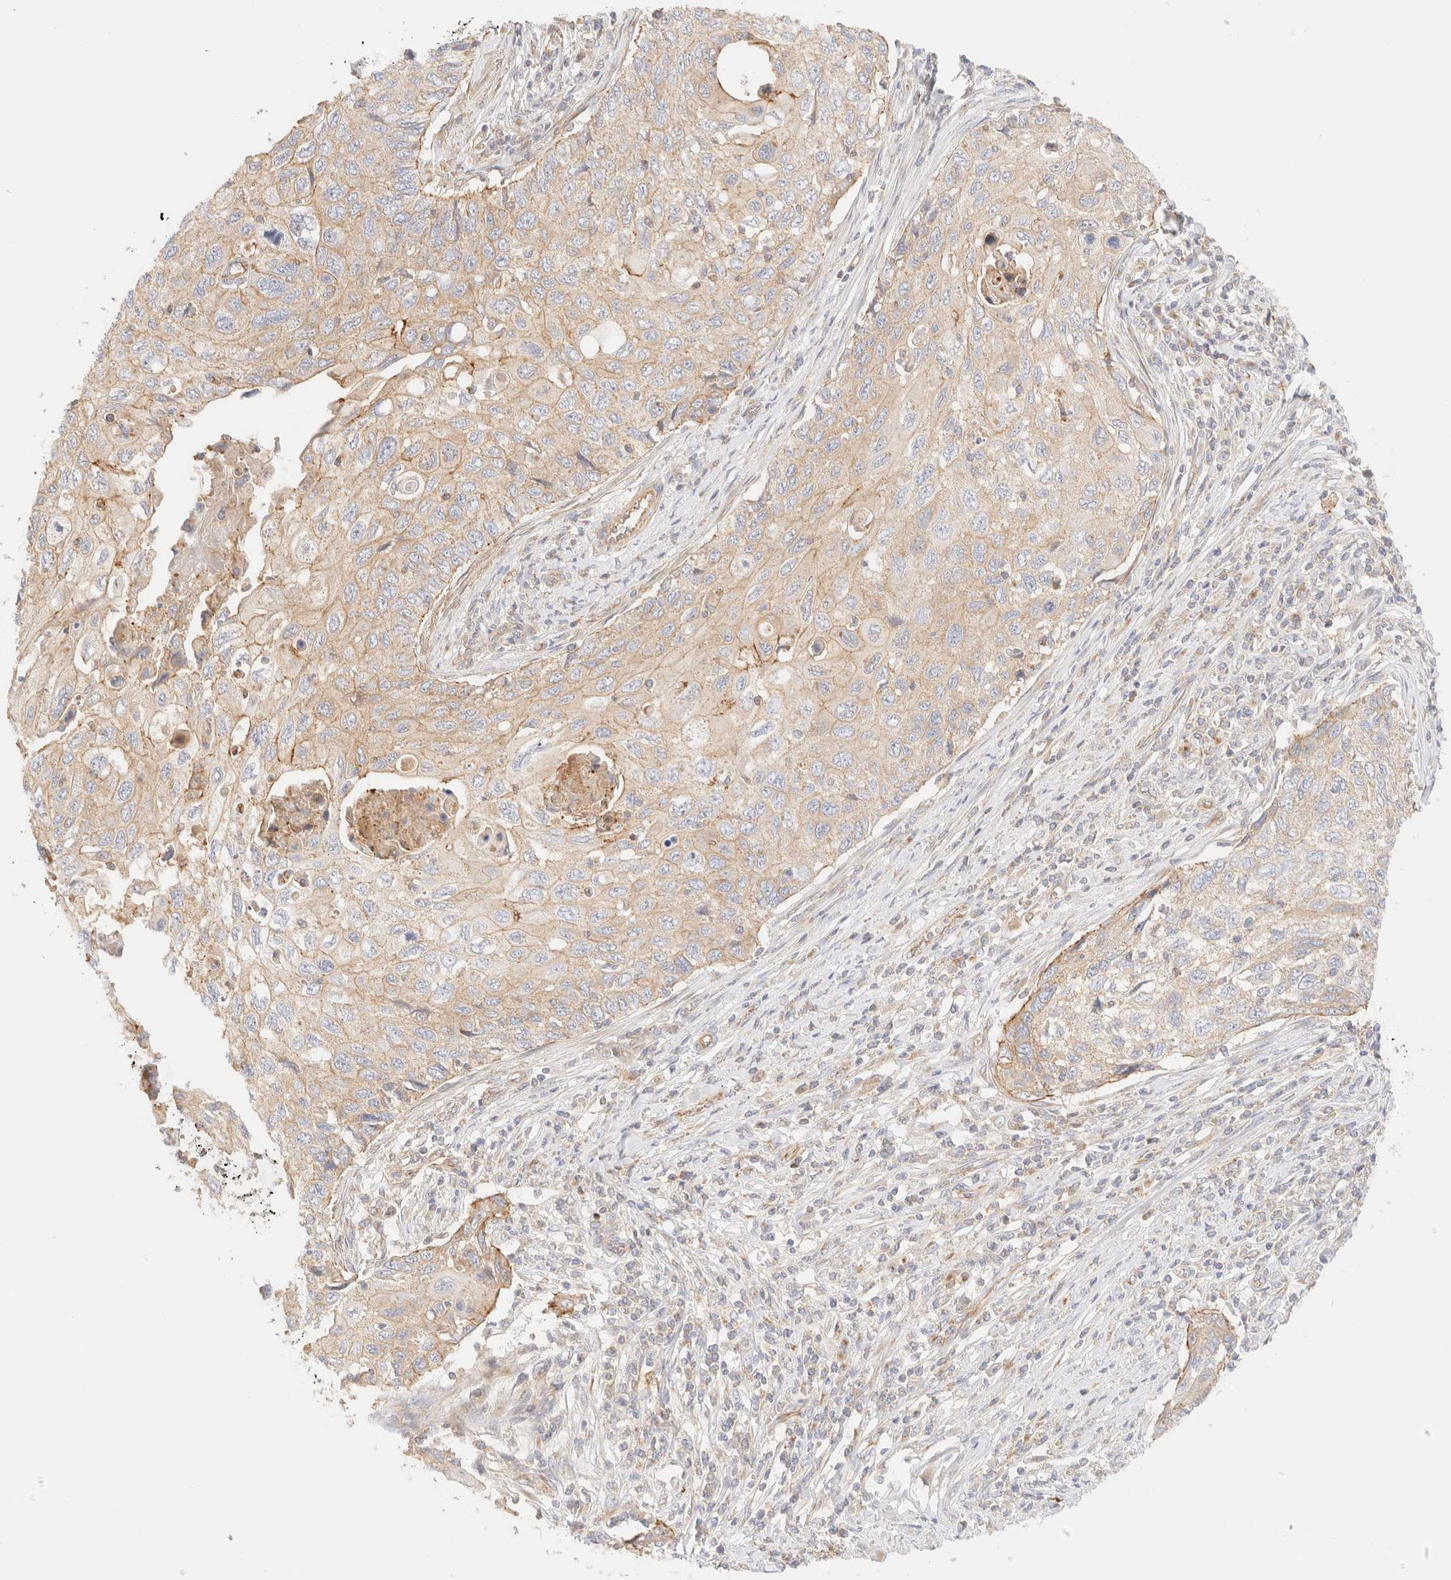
{"staining": {"intensity": "weak", "quantity": "25%-75%", "location": "cytoplasmic/membranous"}, "tissue": "cervical cancer", "cell_type": "Tumor cells", "image_type": "cancer", "snomed": [{"axis": "morphology", "description": "Squamous cell carcinoma, NOS"}, {"axis": "topography", "description": "Cervix"}], "caption": "A brown stain shows weak cytoplasmic/membranous positivity of a protein in human cervical cancer tumor cells.", "gene": "MYO10", "patient": {"sex": "female", "age": 70}}